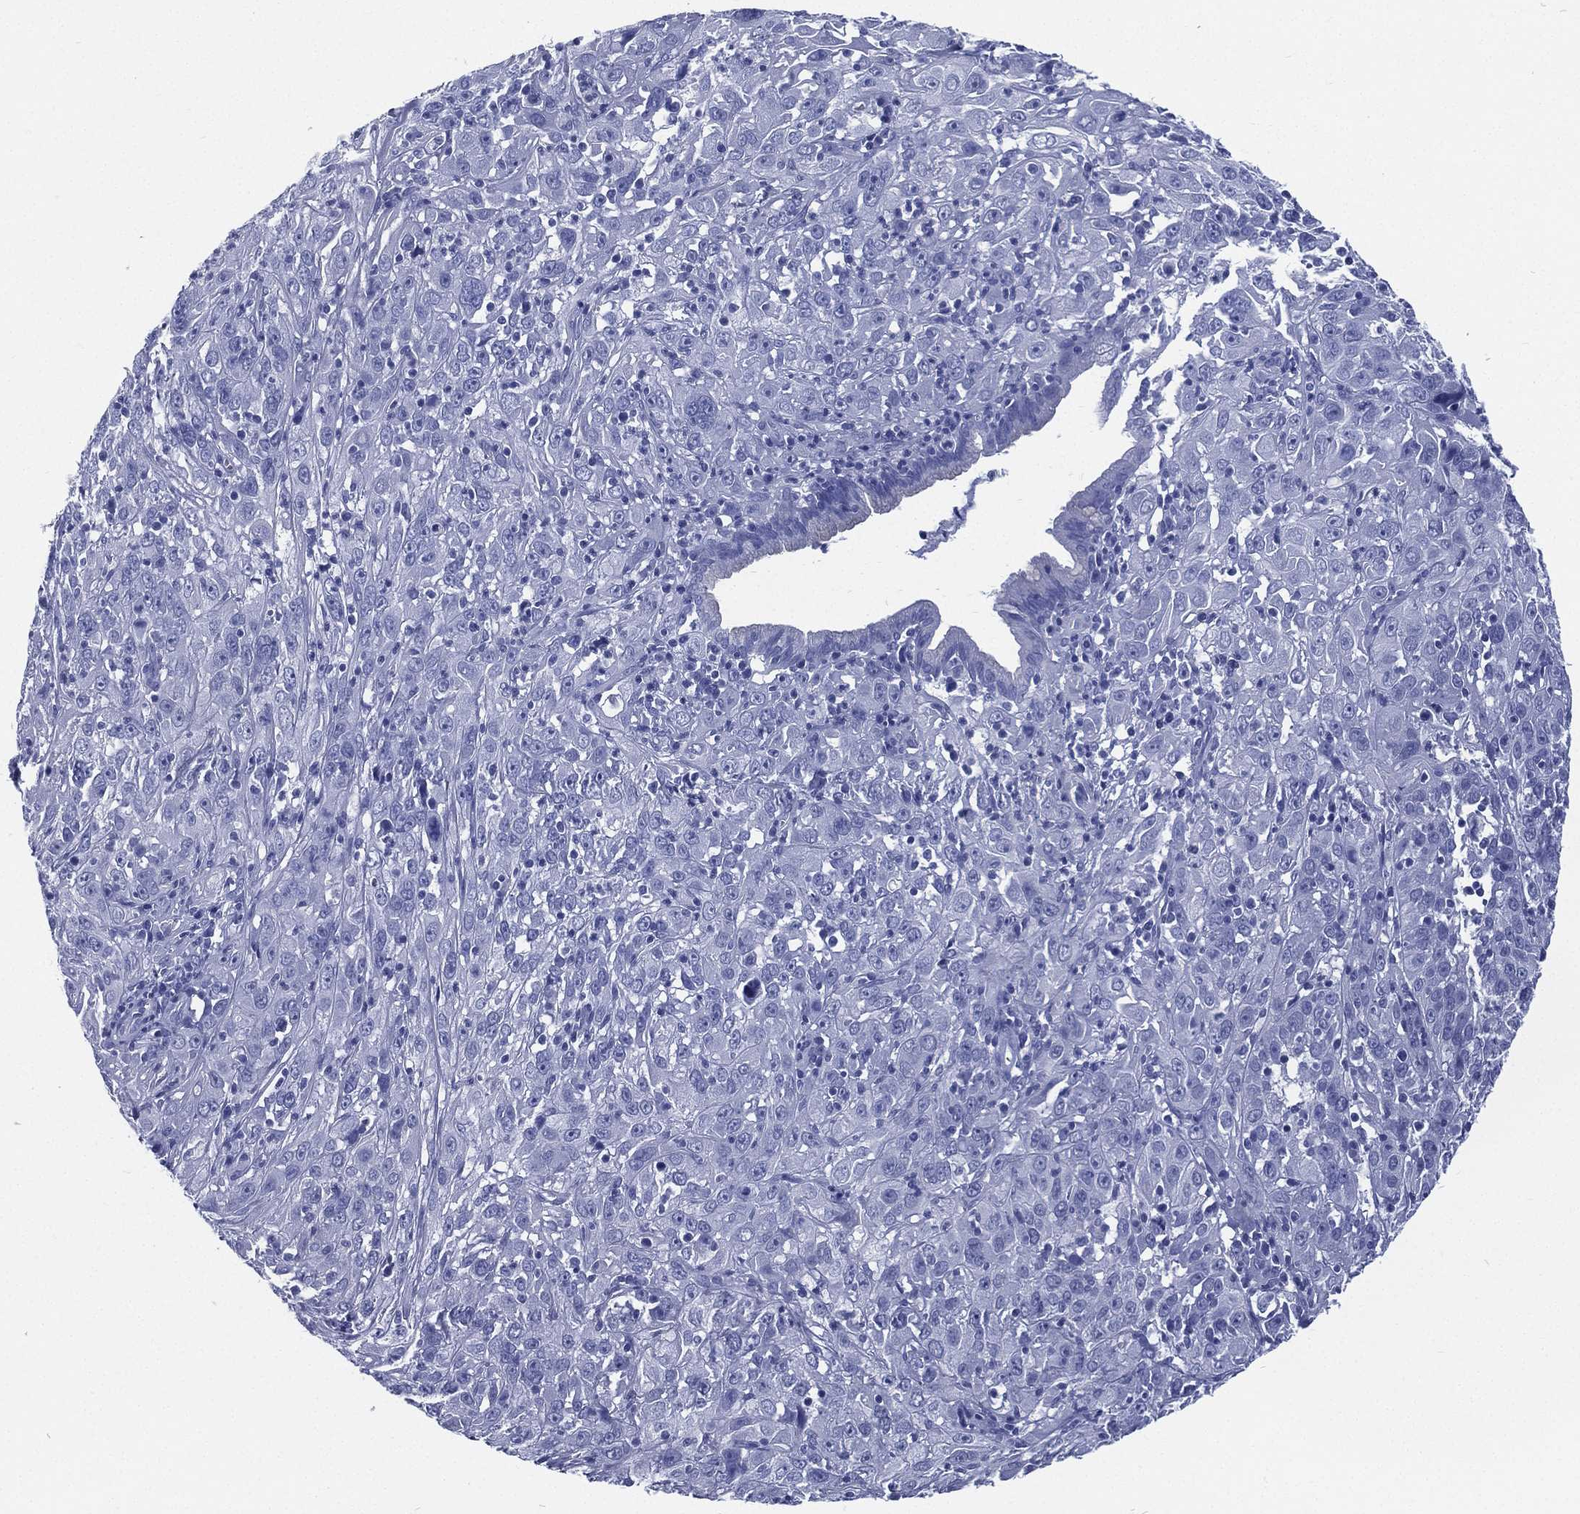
{"staining": {"intensity": "negative", "quantity": "none", "location": "none"}, "tissue": "cervical cancer", "cell_type": "Tumor cells", "image_type": "cancer", "snomed": [{"axis": "morphology", "description": "Squamous cell carcinoma, NOS"}, {"axis": "topography", "description": "Cervix"}], "caption": "DAB (3,3'-diaminobenzidine) immunohistochemical staining of human cervical cancer (squamous cell carcinoma) shows no significant expression in tumor cells. (Brightfield microscopy of DAB IHC at high magnification).", "gene": "RSPH4A", "patient": {"sex": "female", "age": 32}}